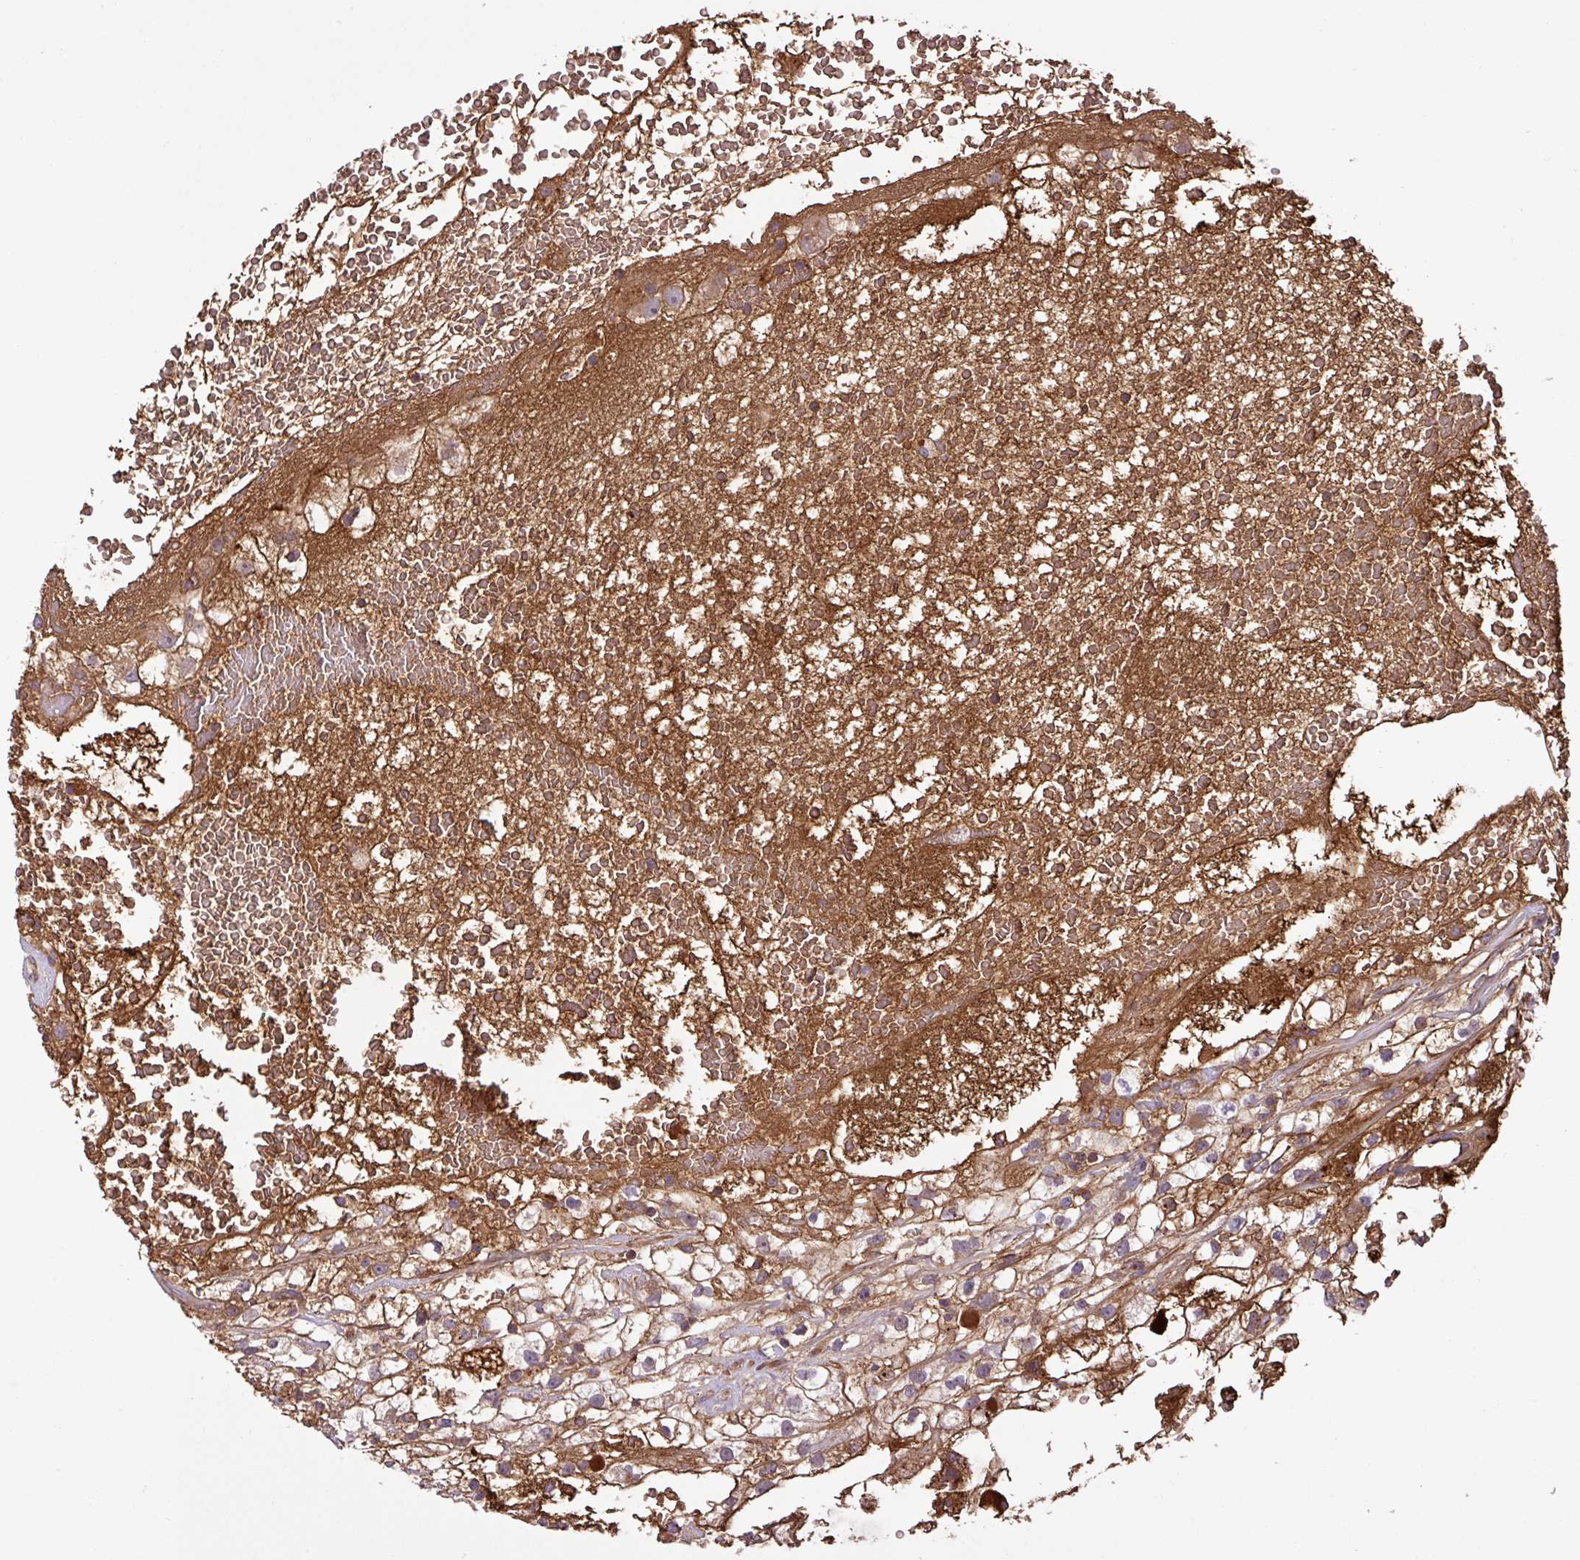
{"staining": {"intensity": "moderate", "quantity": "<25%", "location": "cytoplasmic/membranous"}, "tissue": "renal cancer", "cell_type": "Tumor cells", "image_type": "cancer", "snomed": [{"axis": "morphology", "description": "Adenocarcinoma, NOS"}, {"axis": "topography", "description": "Kidney"}], "caption": "A brown stain shows moderate cytoplasmic/membranous staining of a protein in human renal cancer (adenocarcinoma) tumor cells.", "gene": "ZNF266", "patient": {"sex": "male", "age": 59}}